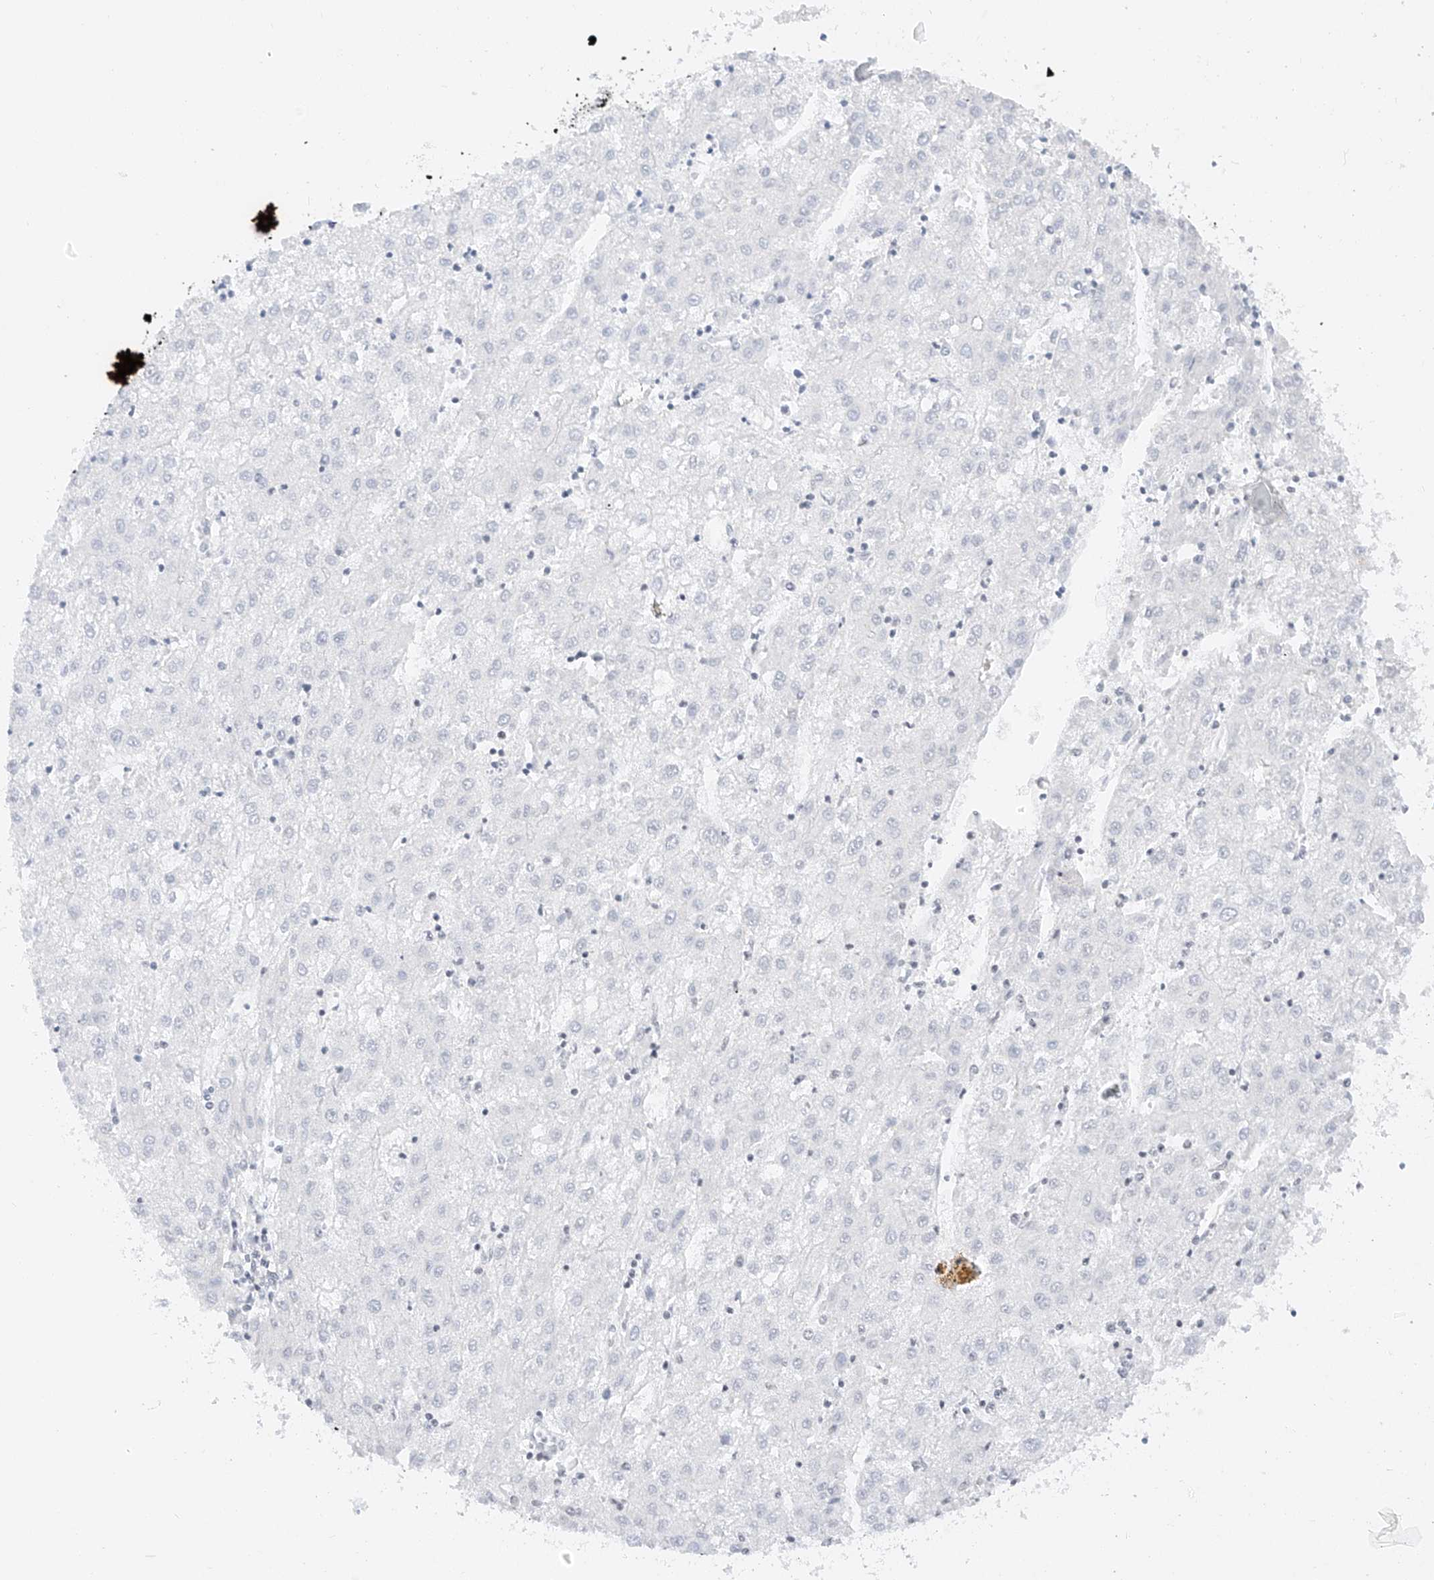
{"staining": {"intensity": "negative", "quantity": "none", "location": "none"}, "tissue": "liver cancer", "cell_type": "Tumor cells", "image_type": "cancer", "snomed": [{"axis": "morphology", "description": "Carcinoma, Hepatocellular, NOS"}, {"axis": "topography", "description": "Liver"}], "caption": "DAB immunohistochemical staining of liver cancer exhibits no significant positivity in tumor cells.", "gene": "NRF1", "patient": {"sex": "male", "age": 72}}